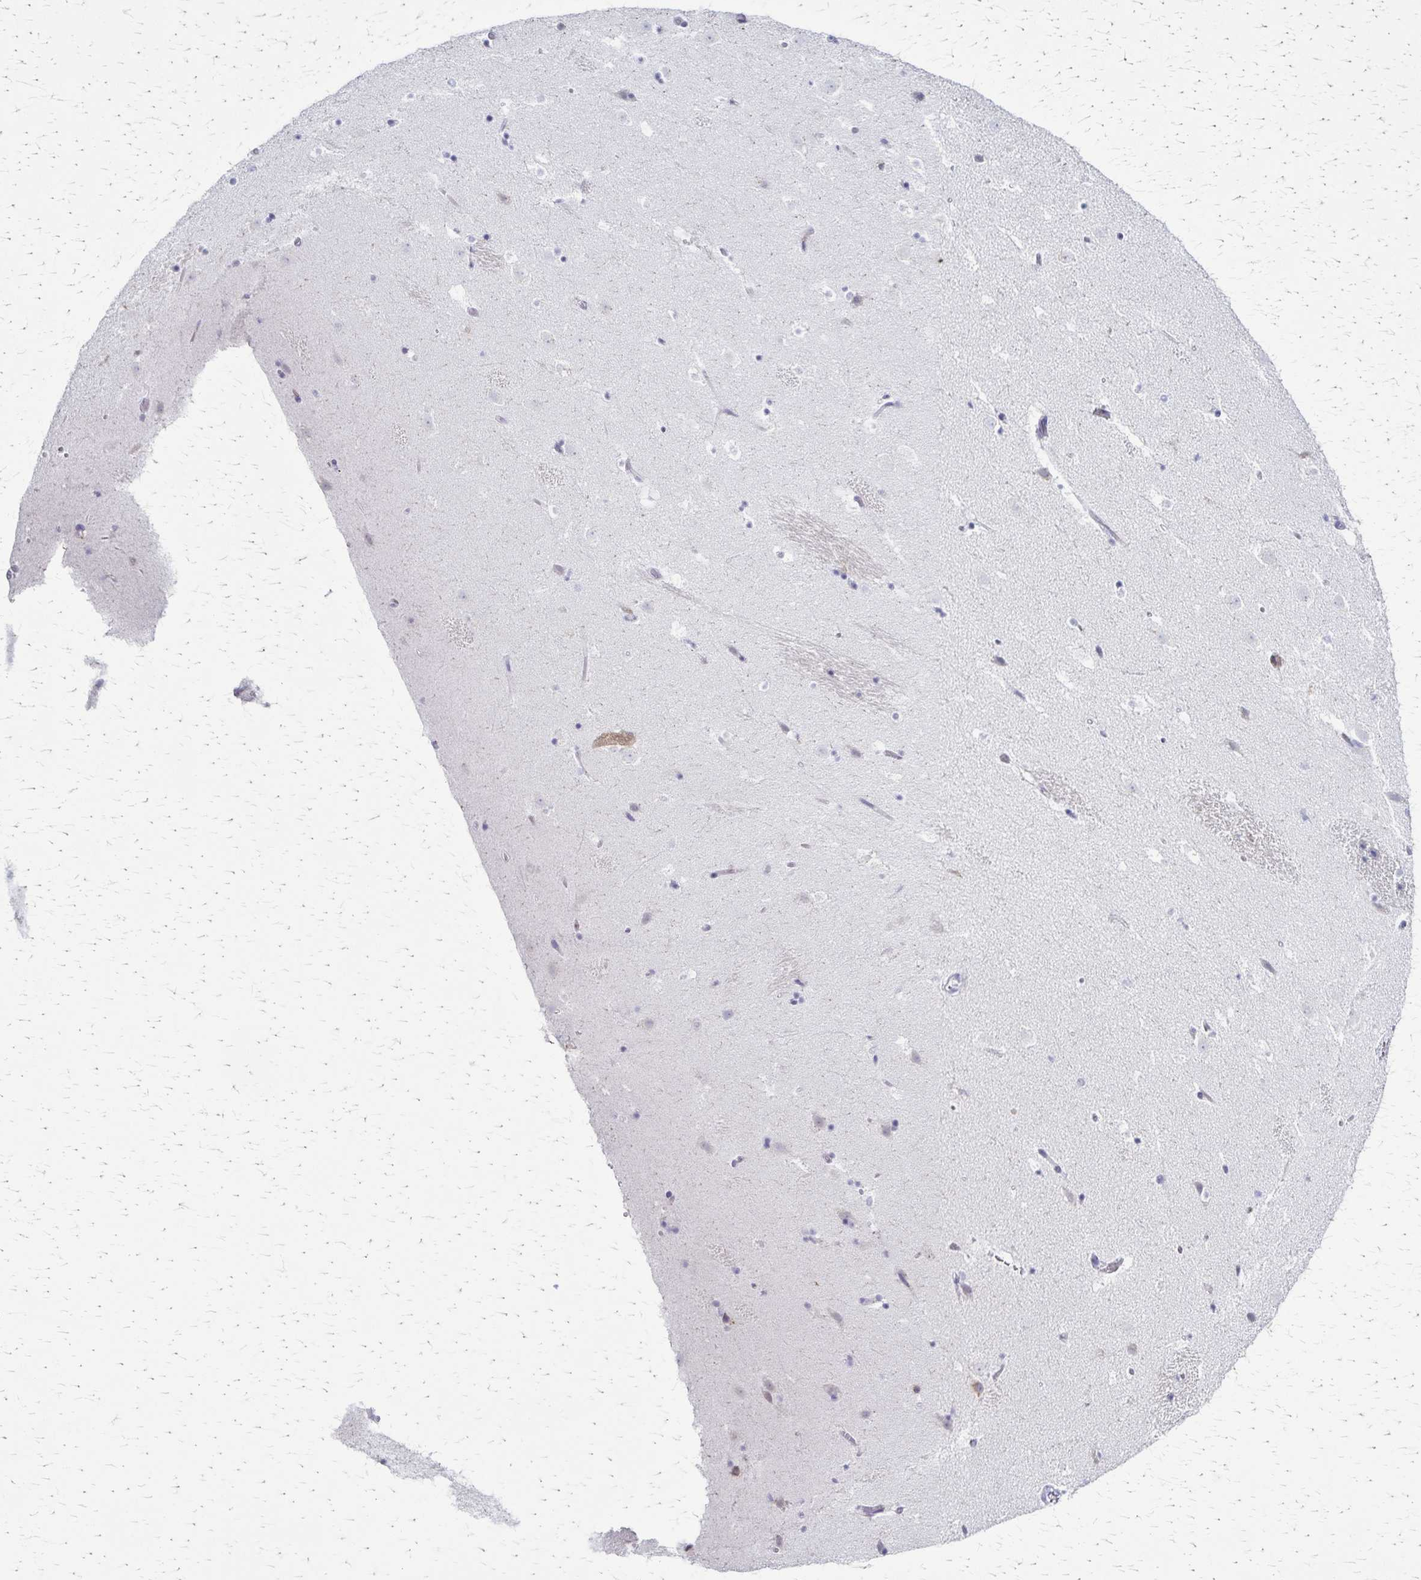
{"staining": {"intensity": "negative", "quantity": "none", "location": "none"}, "tissue": "caudate", "cell_type": "Glial cells", "image_type": "normal", "snomed": [{"axis": "morphology", "description": "Normal tissue, NOS"}, {"axis": "topography", "description": "Lateral ventricle wall"}], "caption": "Immunohistochemistry histopathology image of benign caudate: caudate stained with DAB (3,3'-diaminobenzidine) reveals no significant protein expression in glial cells. (Stains: DAB (3,3'-diaminobenzidine) immunohistochemistry (IHC) with hematoxylin counter stain, Microscopy: brightfield microscopy at high magnification).", "gene": "MCFD2", "patient": {"sex": "male", "age": 37}}